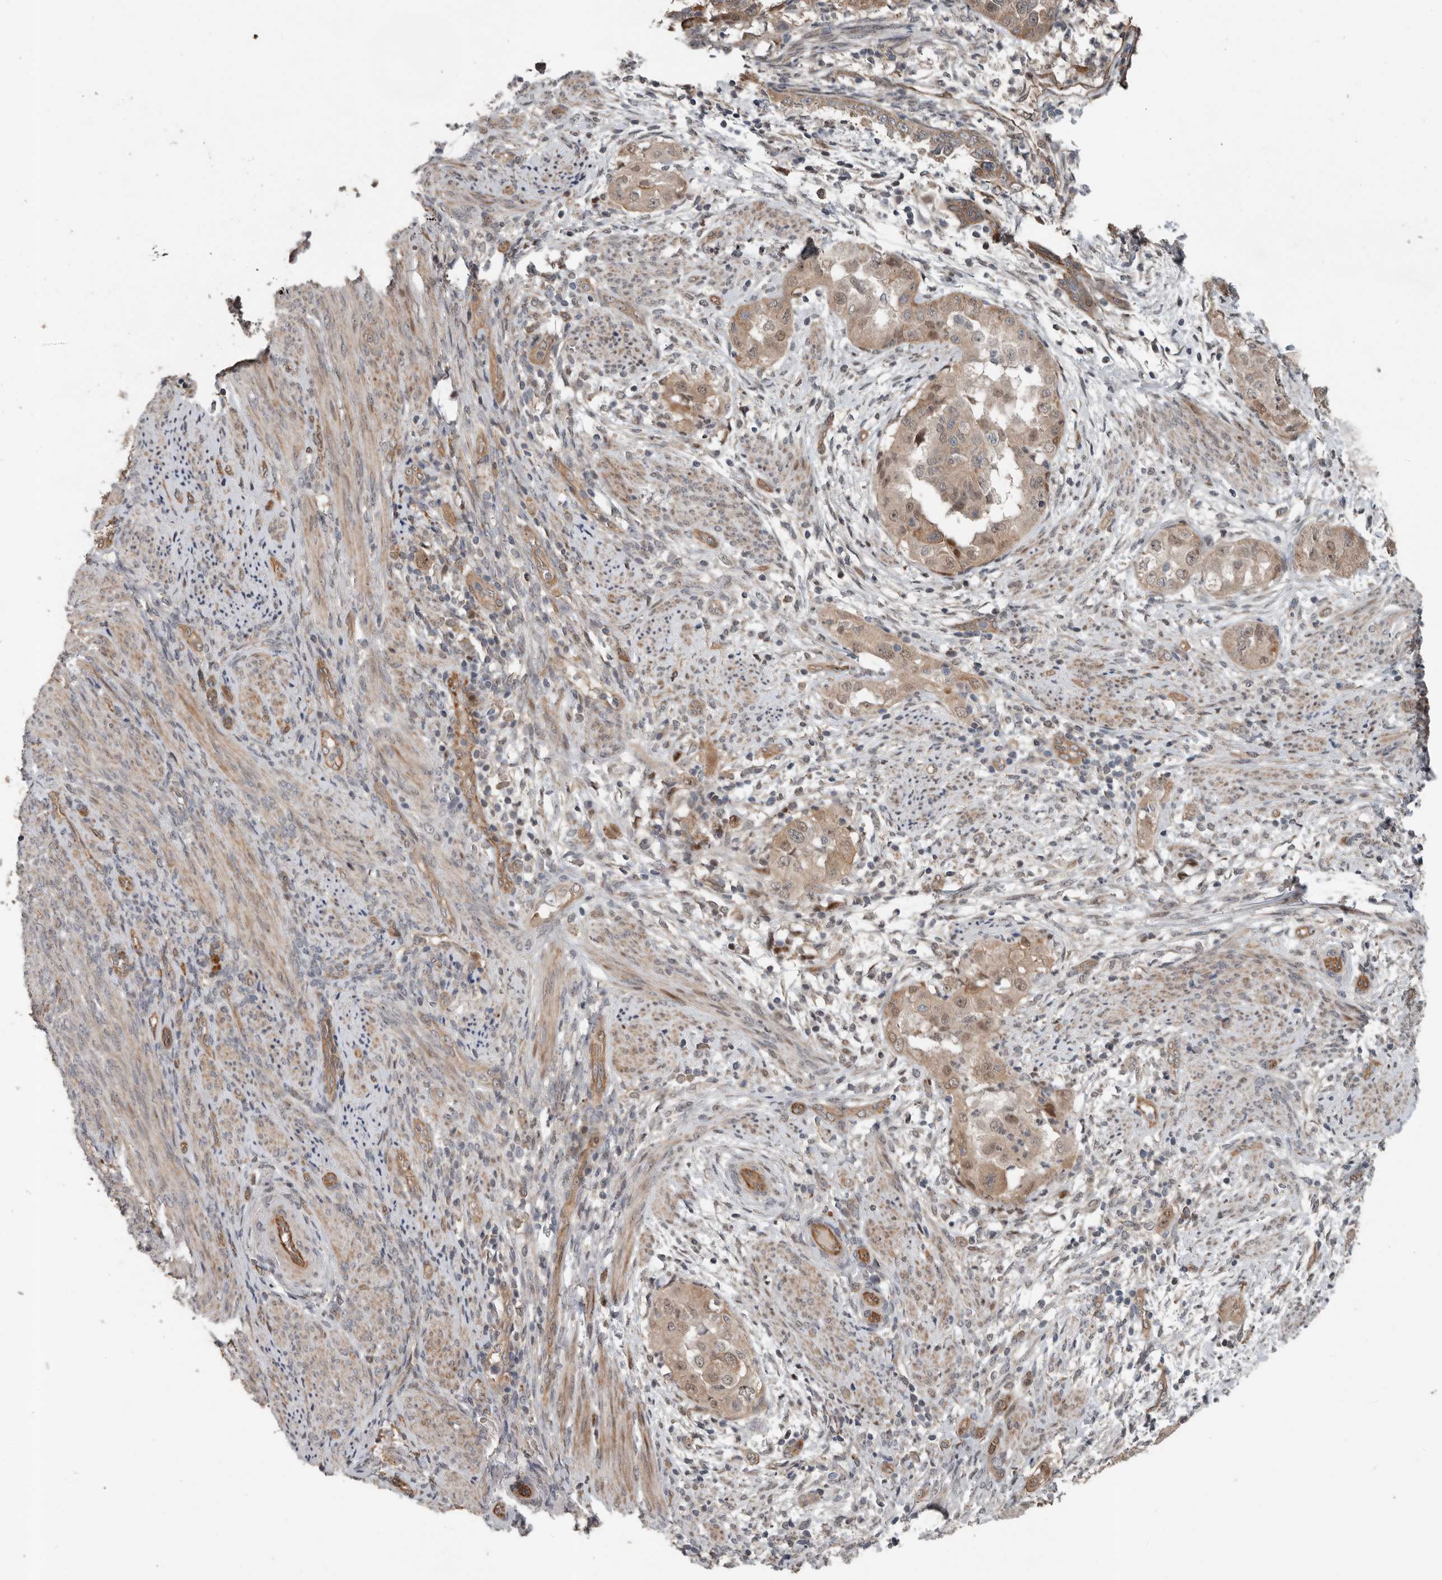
{"staining": {"intensity": "moderate", "quantity": ">75%", "location": "cytoplasmic/membranous,nuclear"}, "tissue": "endometrial cancer", "cell_type": "Tumor cells", "image_type": "cancer", "snomed": [{"axis": "morphology", "description": "Adenocarcinoma, NOS"}, {"axis": "topography", "description": "Endometrium"}], "caption": "A brown stain labels moderate cytoplasmic/membranous and nuclear staining of a protein in human endometrial cancer (adenocarcinoma) tumor cells.", "gene": "YOD1", "patient": {"sex": "female", "age": 85}}